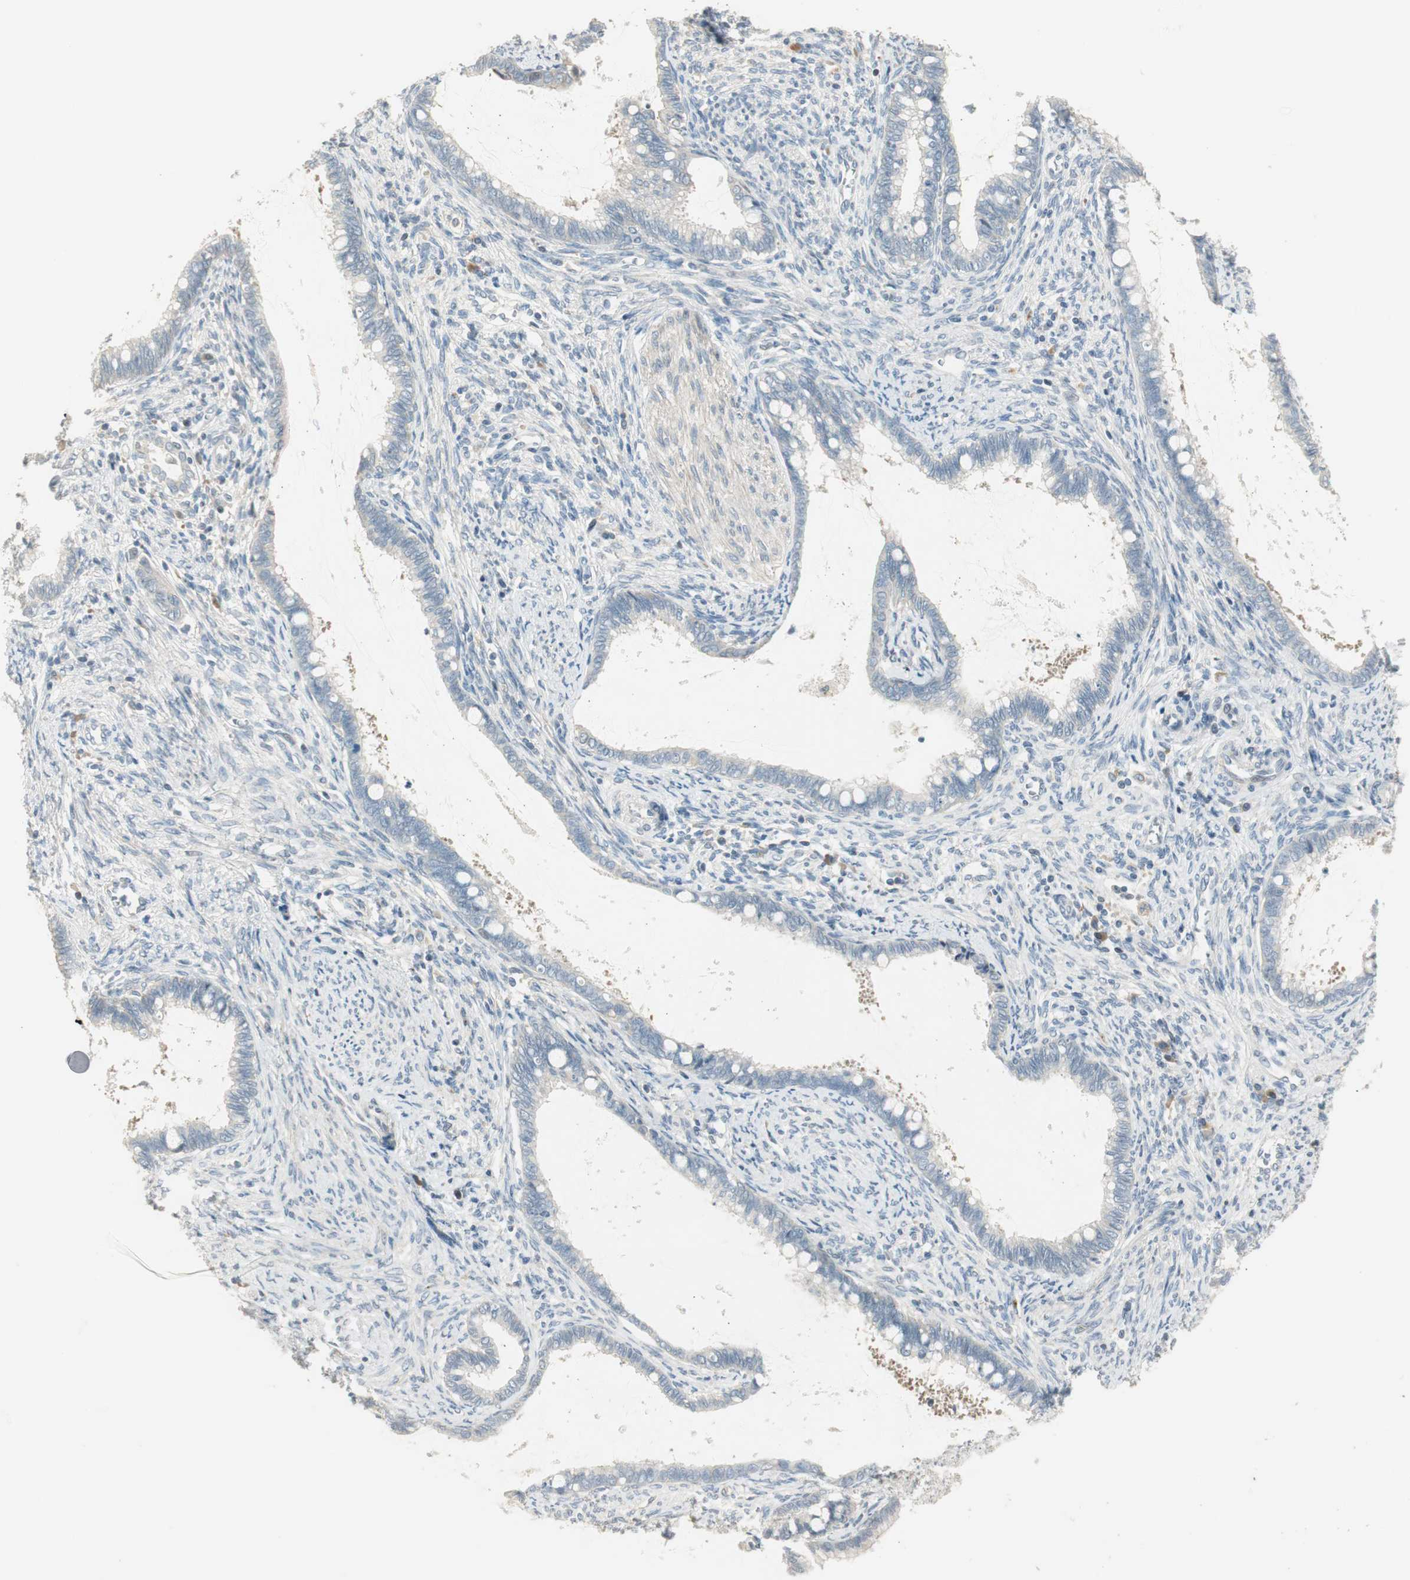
{"staining": {"intensity": "negative", "quantity": "none", "location": "none"}, "tissue": "cervical cancer", "cell_type": "Tumor cells", "image_type": "cancer", "snomed": [{"axis": "morphology", "description": "Adenocarcinoma, NOS"}, {"axis": "topography", "description": "Cervix"}], "caption": "A photomicrograph of cervical cancer stained for a protein displays no brown staining in tumor cells.", "gene": "PCDHB15", "patient": {"sex": "female", "age": 44}}